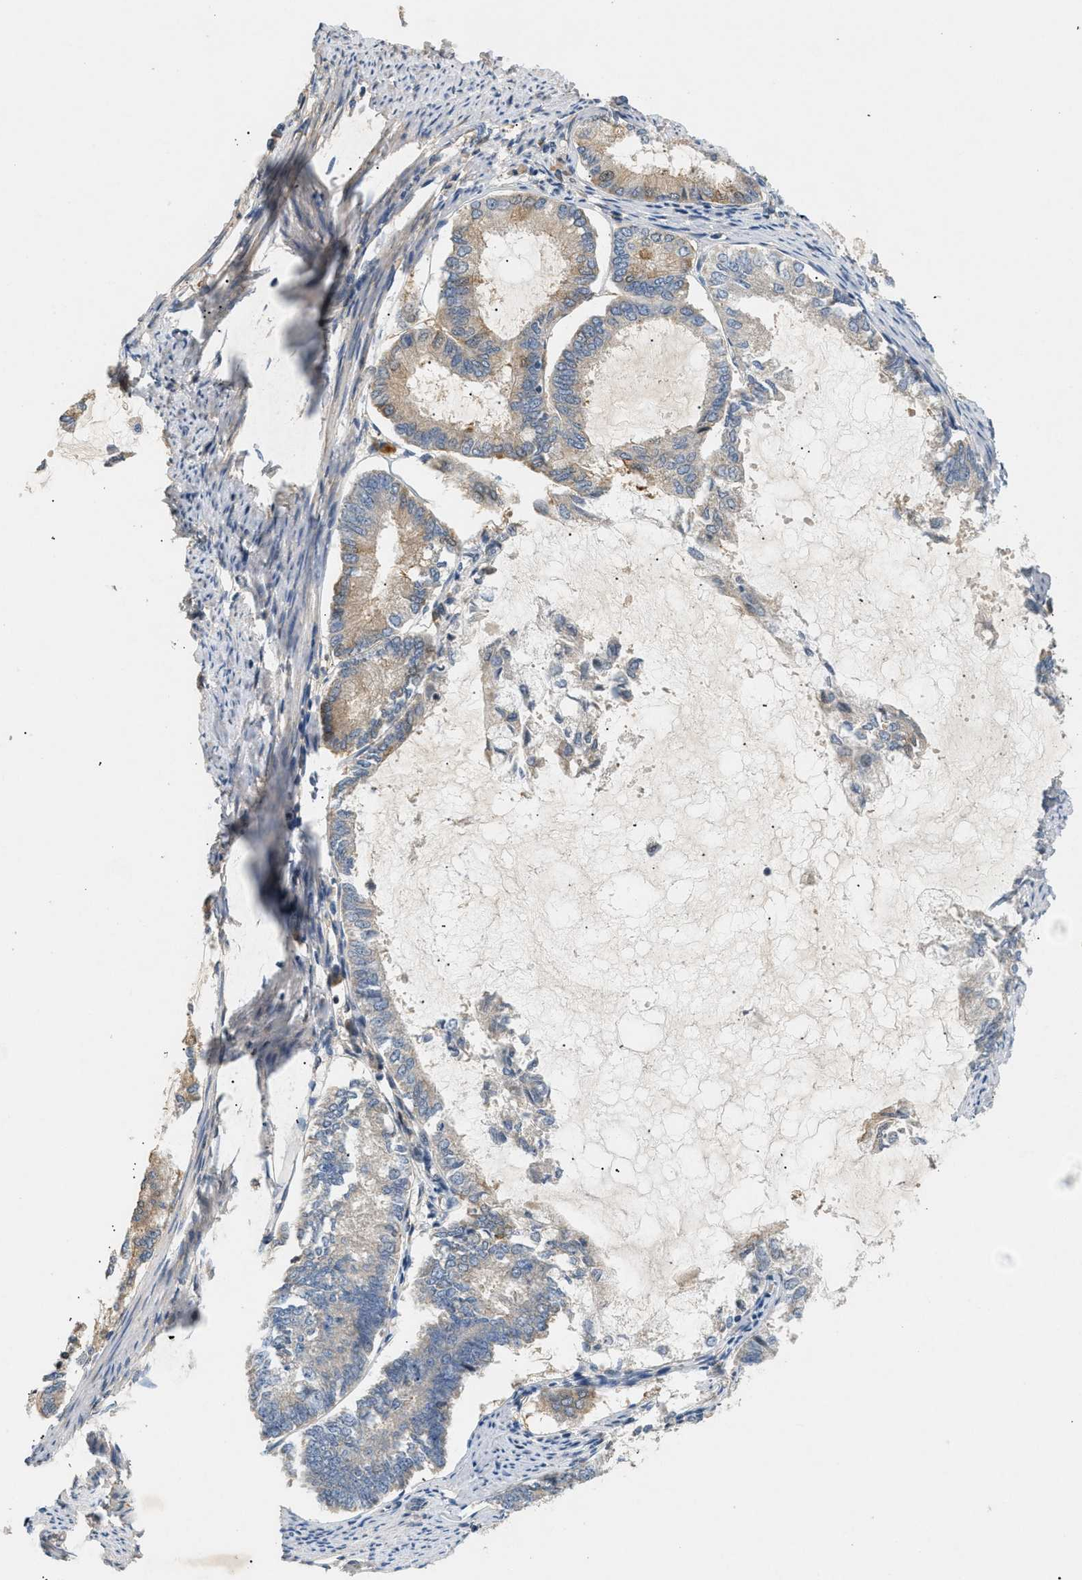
{"staining": {"intensity": "weak", "quantity": "<25%", "location": "cytoplasmic/membranous"}, "tissue": "endometrial cancer", "cell_type": "Tumor cells", "image_type": "cancer", "snomed": [{"axis": "morphology", "description": "Adenocarcinoma, NOS"}, {"axis": "topography", "description": "Endometrium"}], "caption": "Image shows no protein staining in tumor cells of endometrial adenocarcinoma tissue.", "gene": "FARS2", "patient": {"sex": "female", "age": 86}}